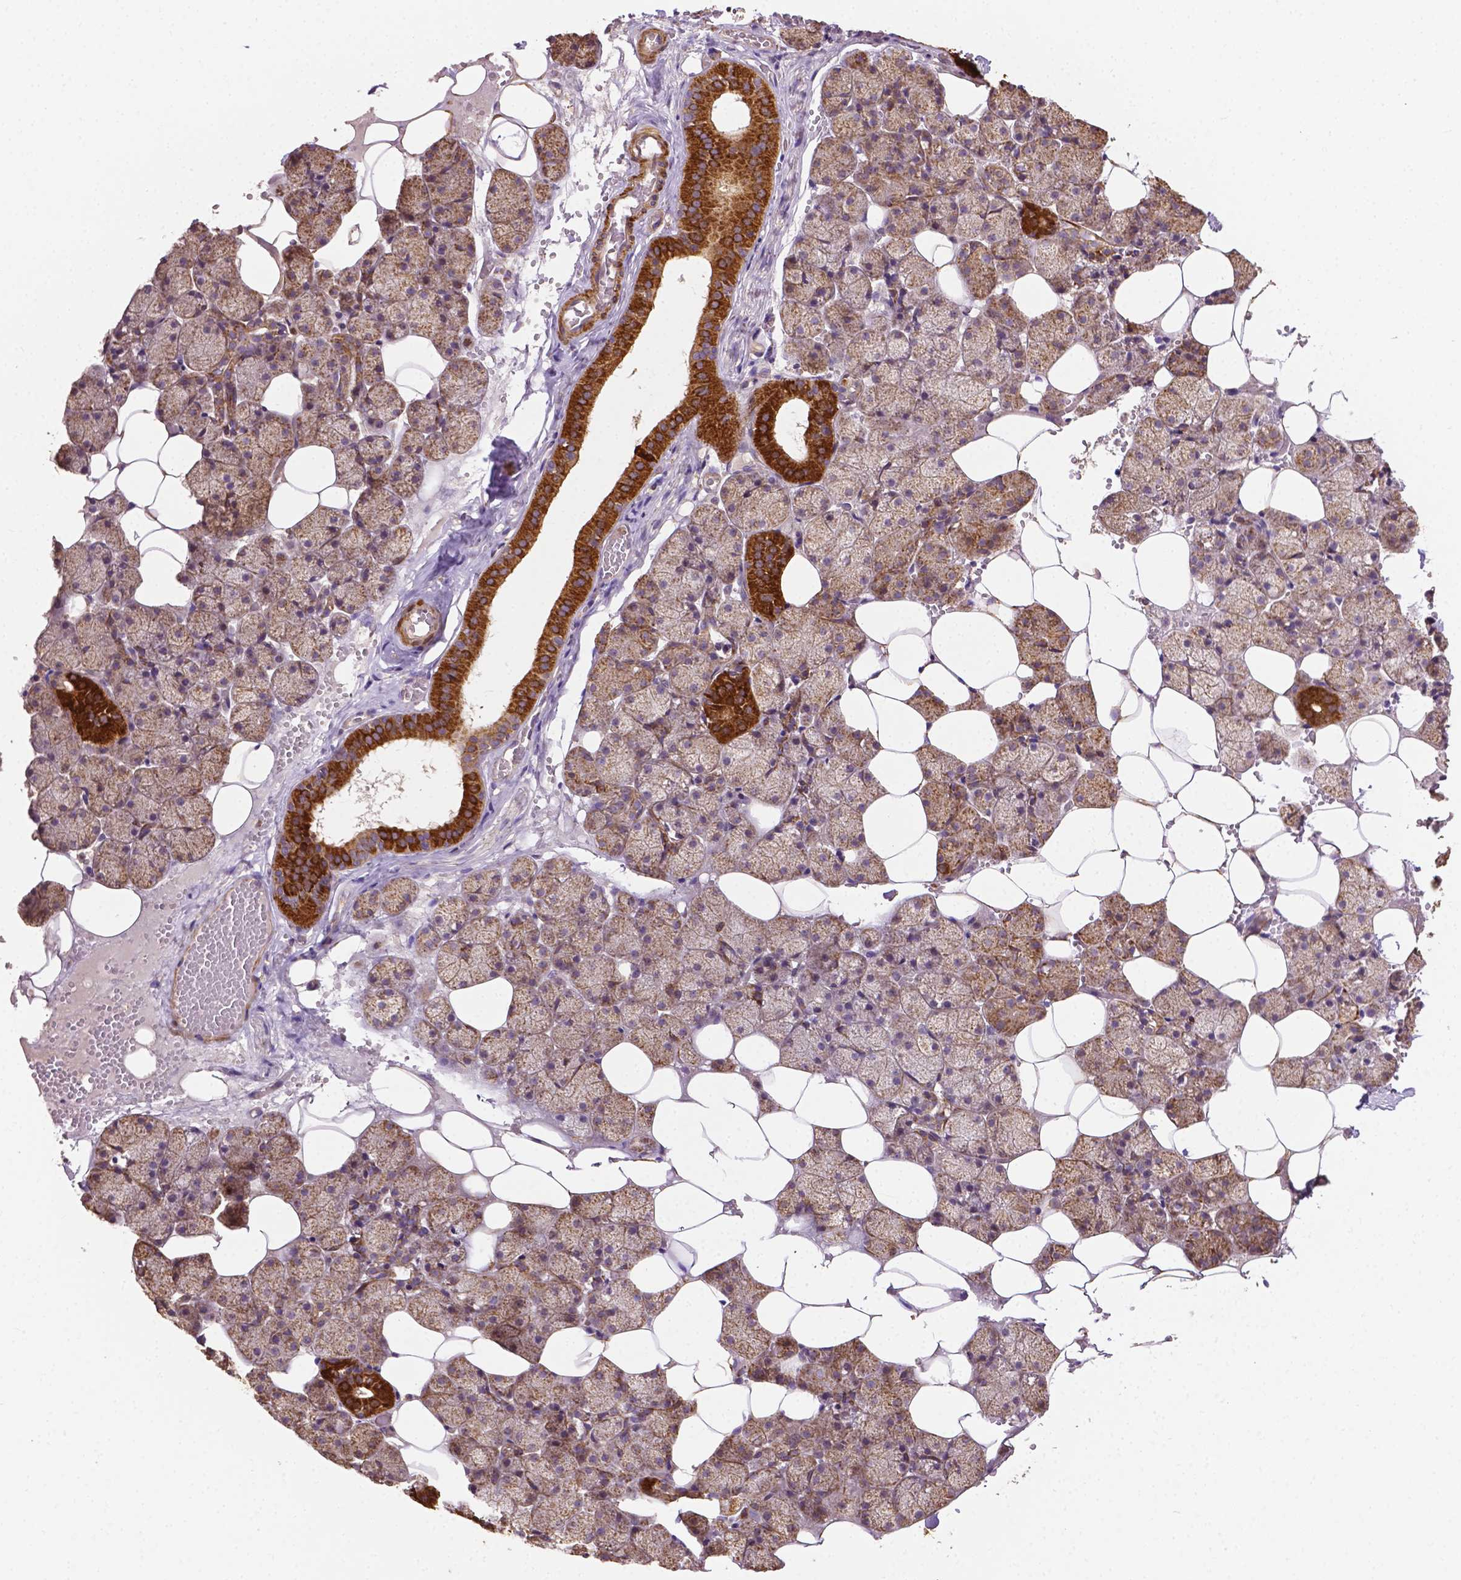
{"staining": {"intensity": "strong", "quantity": "25%-75%", "location": "cytoplasmic/membranous"}, "tissue": "salivary gland", "cell_type": "Glandular cells", "image_type": "normal", "snomed": [{"axis": "morphology", "description": "Normal tissue, NOS"}, {"axis": "topography", "description": "Salivary gland"}], "caption": "Normal salivary gland shows strong cytoplasmic/membranous positivity in approximately 25%-75% of glandular cells, visualized by immunohistochemistry. (Brightfield microscopy of DAB IHC at high magnification).", "gene": "LRR1", "patient": {"sex": "male", "age": 38}}